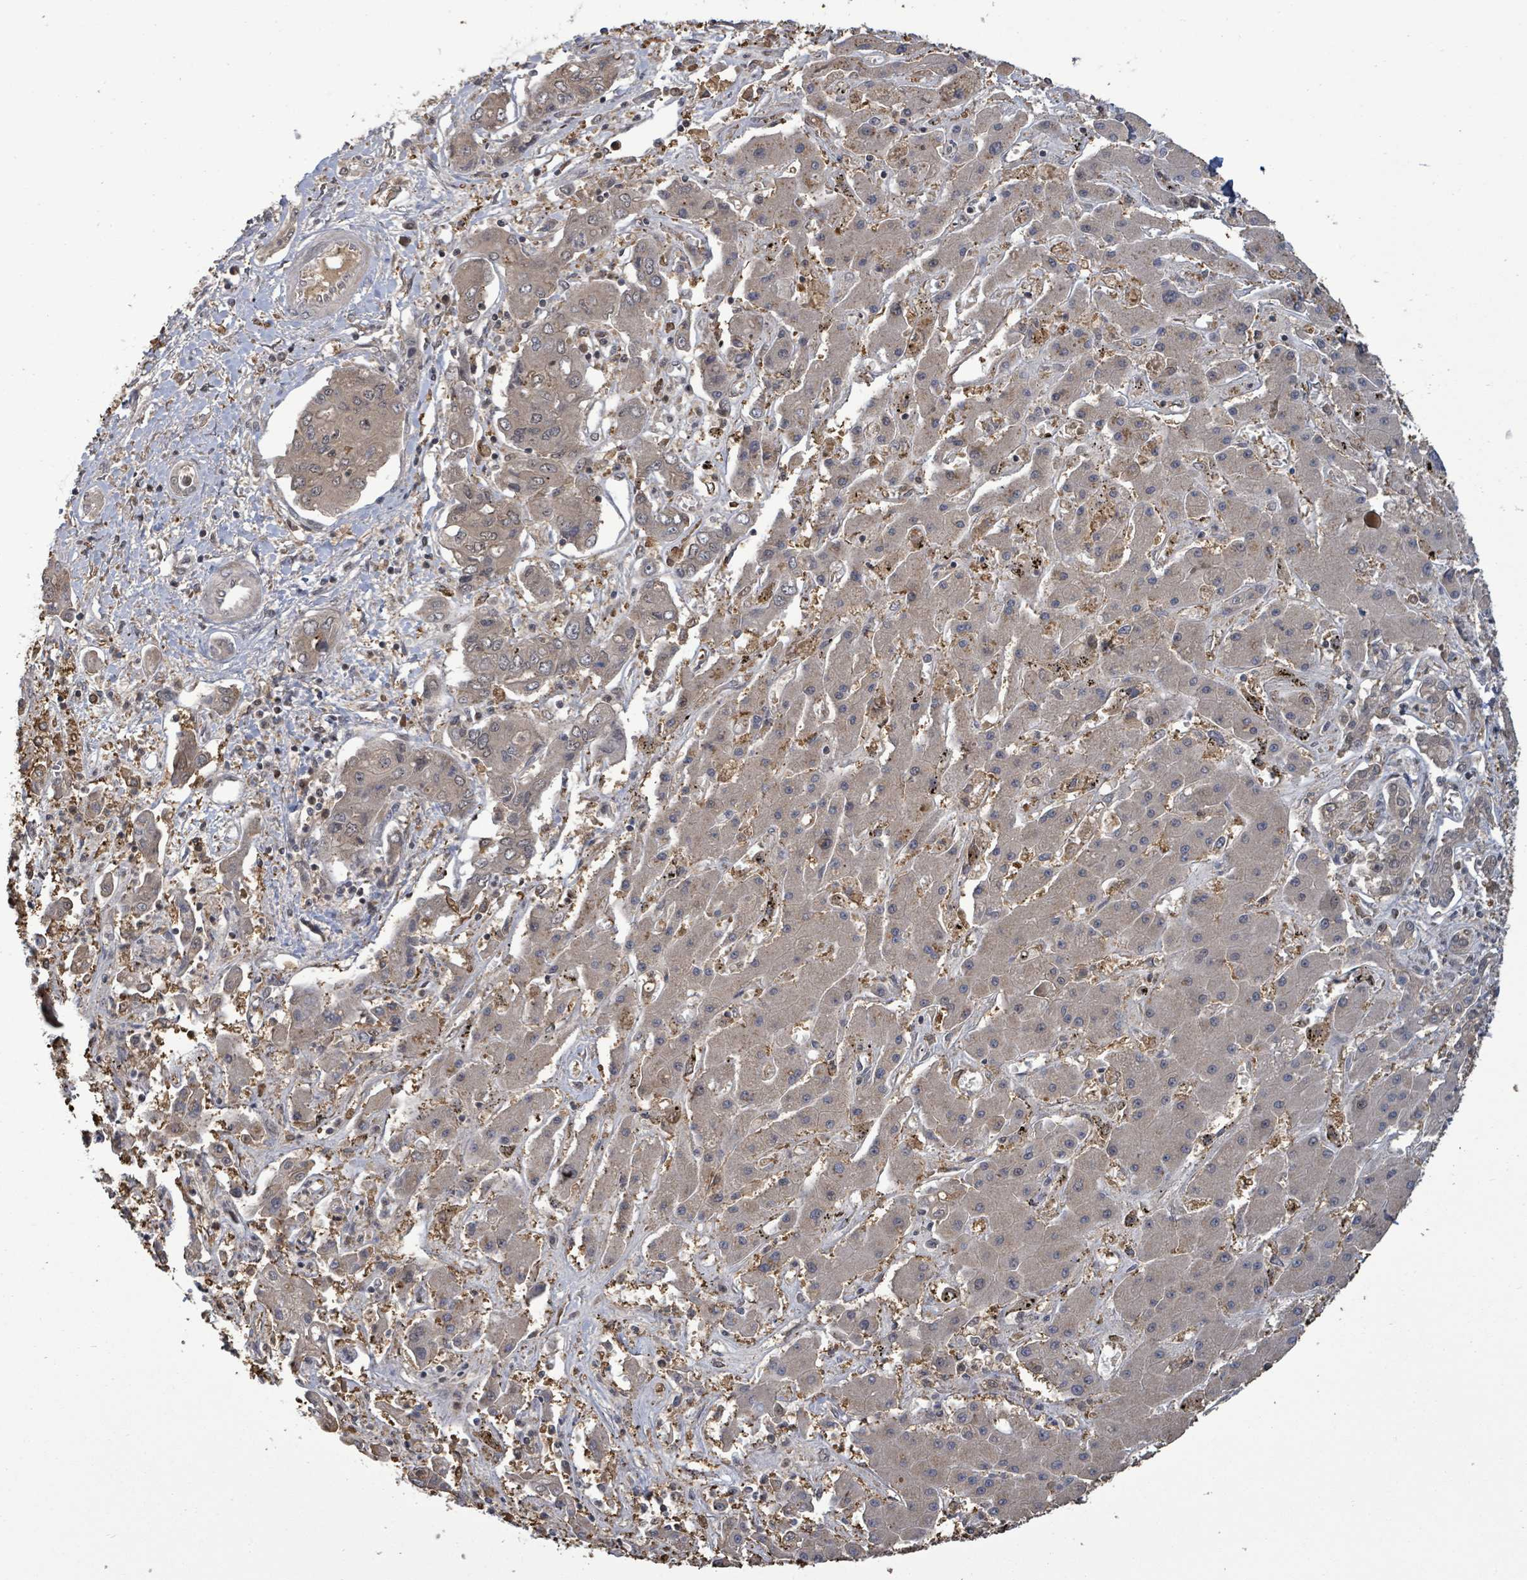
{"staining": {"intensity": "moderate", "quantity": ">75%", "location": "cytoplasmic/membranous"}, "tissue": "liver cancer", "cell_type": "Tumor cells", "image_type": "cancer", "snomed": [{"axis": "morphology", "description": "Cholangiocarcinoma"}, {"axis": "topography", "description": "Liver"}], "caption": "Moderate cytoplasmic/membranous protein positivity is present in about >75% of tumor cells in liver cancer. (DAB (3,3'-diaminobenzidine) = brown stain, brightfield microscopy at high magnification).", "gene": "FBXO6", "patient": {"sex": "male", "age": 67}}